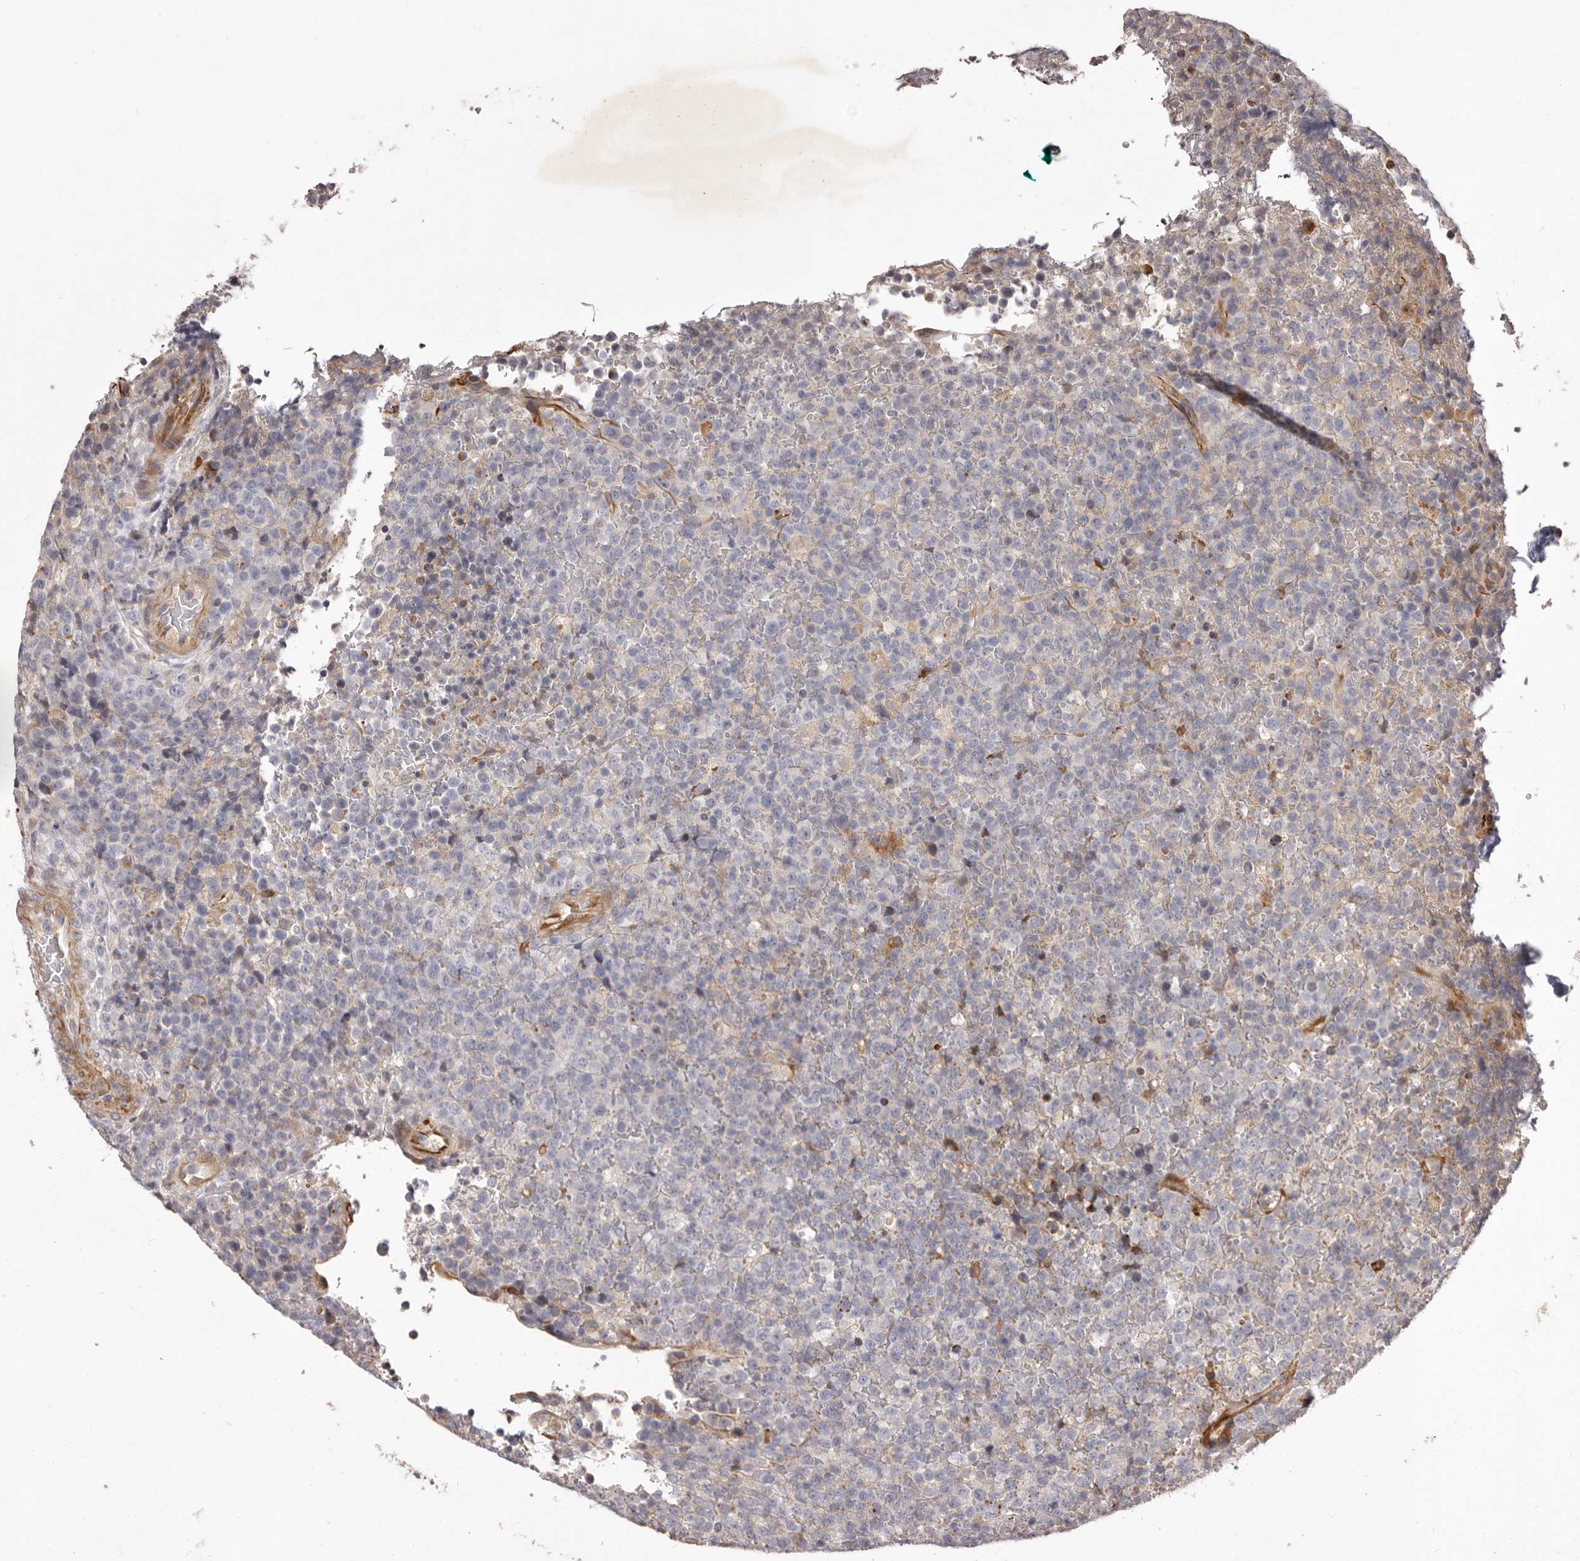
{"staining": {"intensity": "negative", "quantity": "none", "location": "none"}, "tissue": "lymphoma", "cell_type": "Tumor cells", "image_type": "cancer", "snomed": [{"axis": "morphology", "description": "Malignant lymphoma, non-Hodgkin's type, High grade"}, {"axis": "topography", "description": "Lymph node"}], "caption": "High-grade malignant lymphoma, non-Hodgkin's type stained for a protein using immunohistochemistry (IHC) demonstrates no staining tumor cells.", "gene": "ALPK1", "patient": {"sex": "male", "age": 13}}